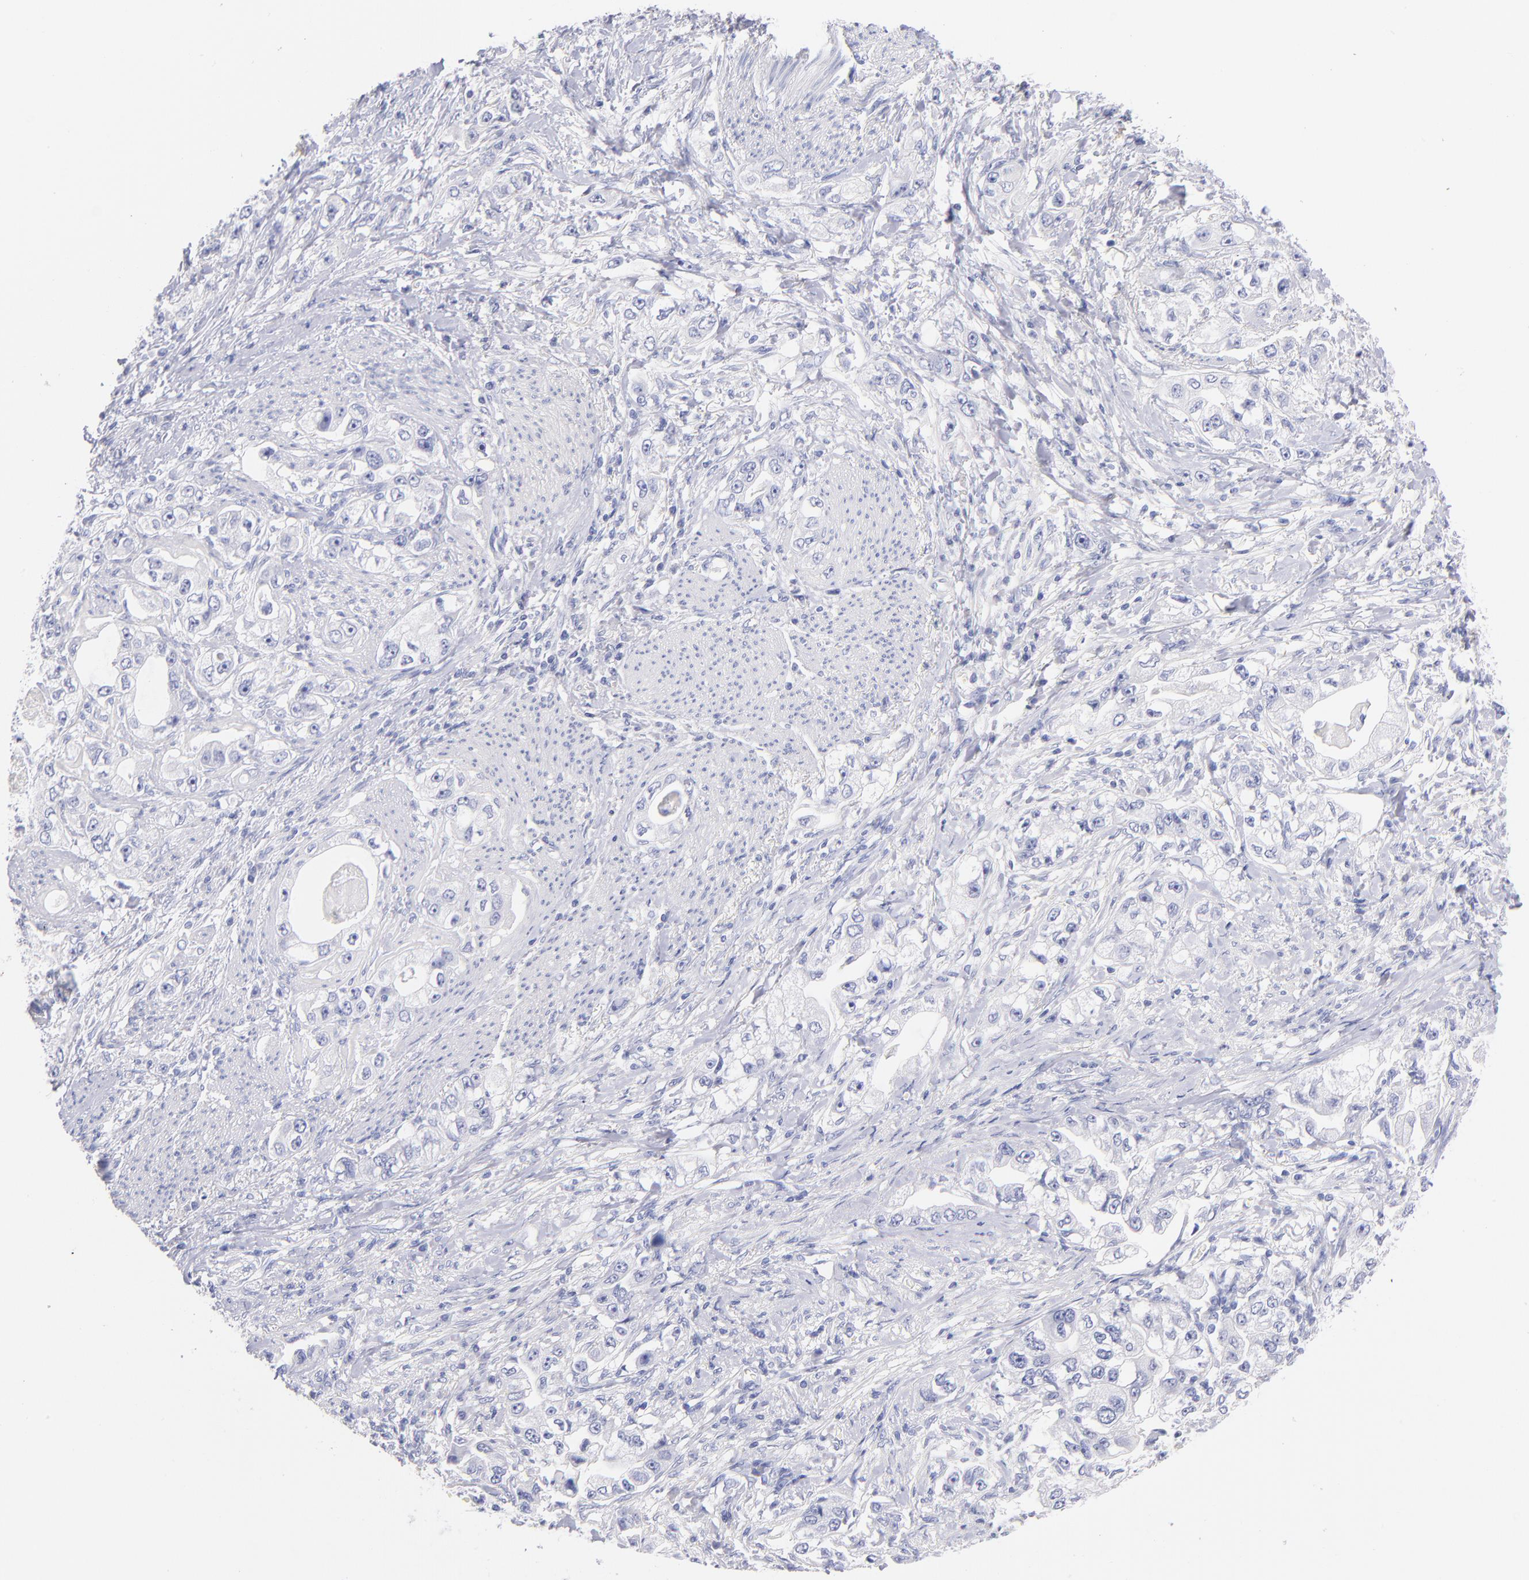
{"staining": {"intensity": "negative", "quantity": "none", "location": "none"}, "tissue": "stomach cancer", "cell_type": "Tumor cells", "image_type": "cancer", "snomed": [{"axis": "morphology", "description": "Adenocarcinoma, NOS"}, {"axis": "topography", "description": "Stomach, lower"}], "caption": "IHC of human stomach cancer (adenocarcinoma) exhibits no staining in tumor cells.", "gene": "SCGN", "patient": {"sex": "female", "age": 93}}